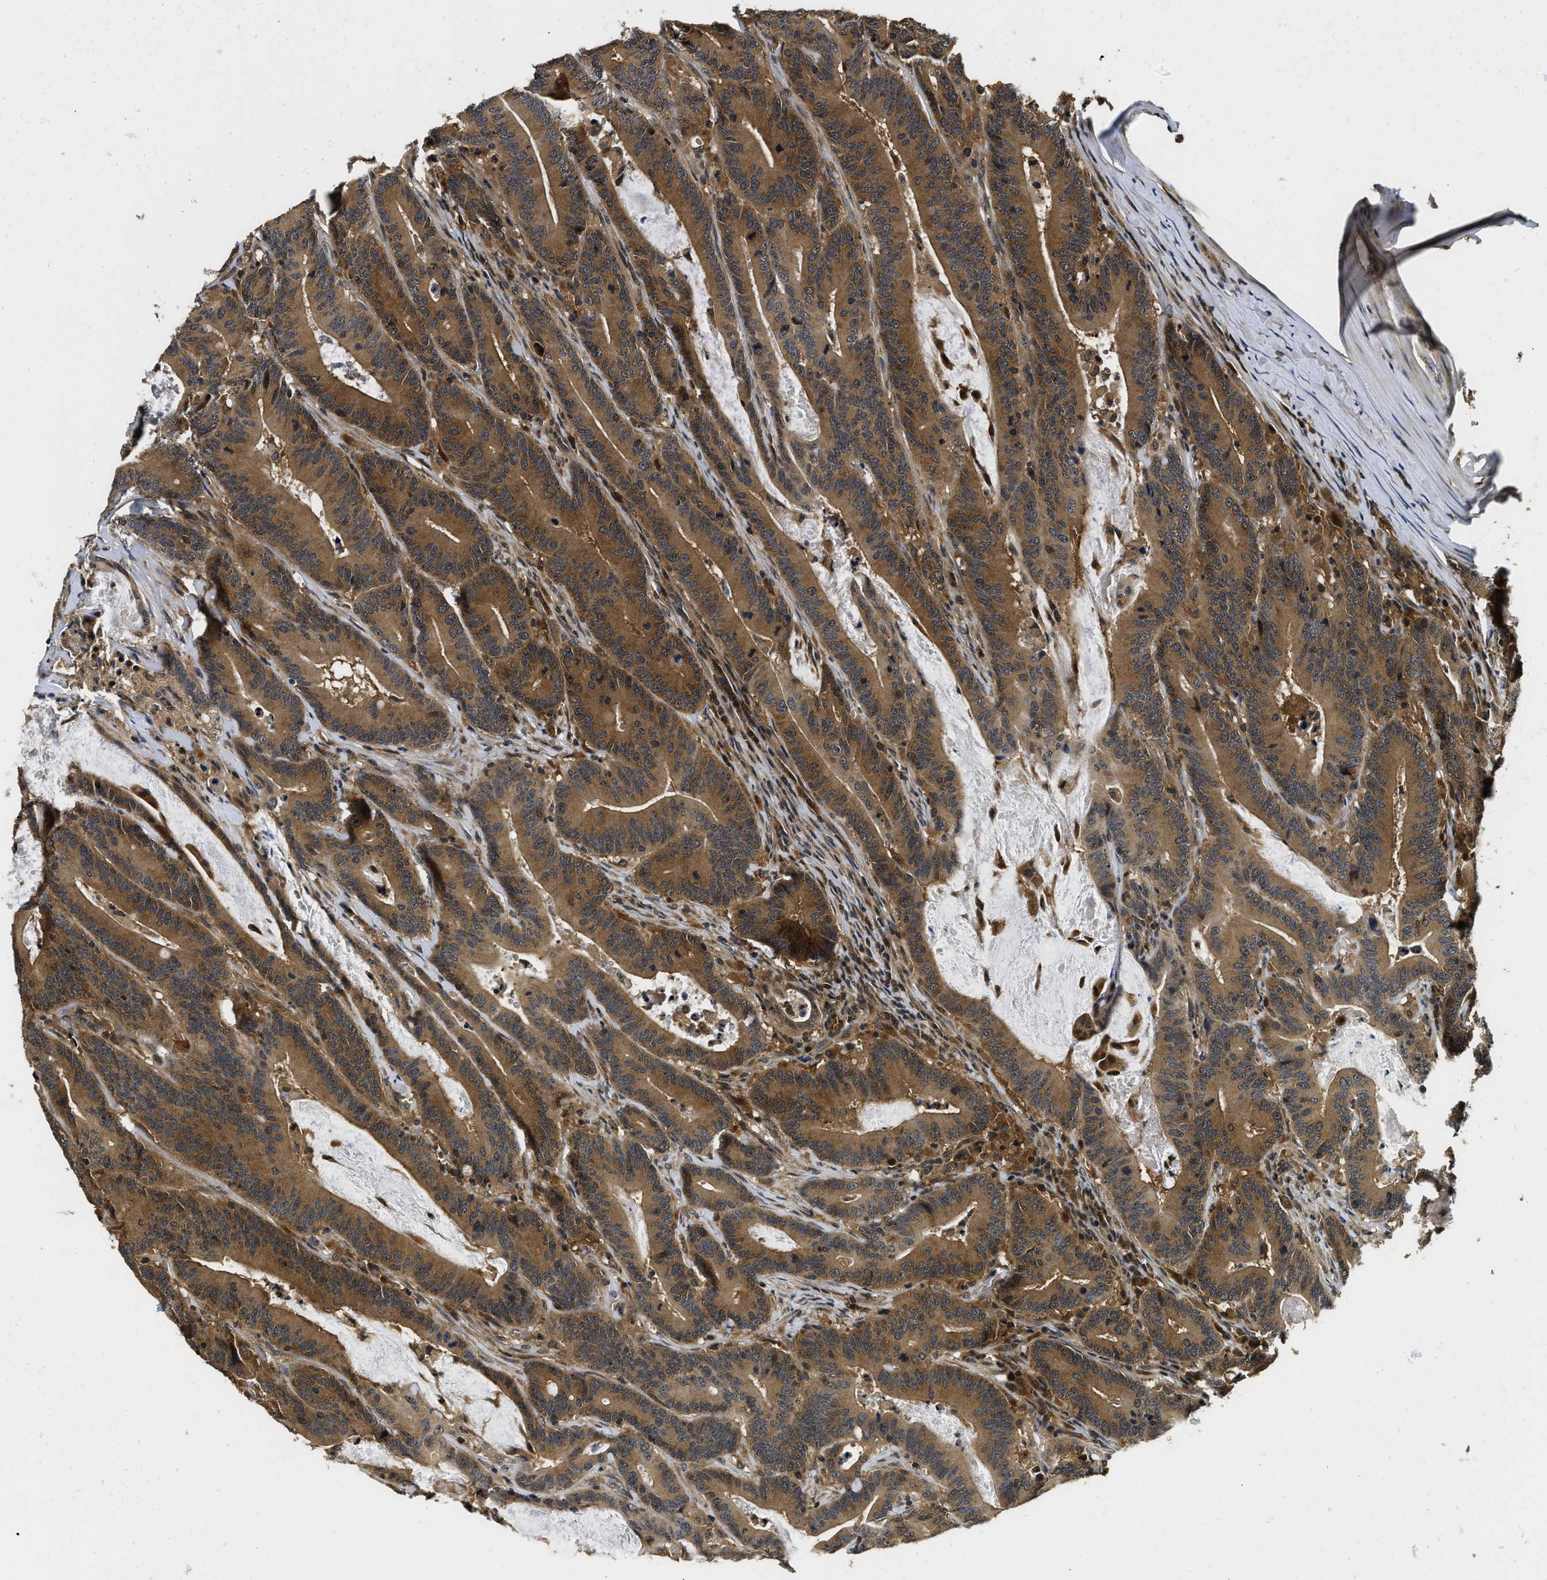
{"staining": {"intensity": "strong", "quantity": ">75%", "location": "cytoplasmic/membranous"}, "tissue": "colorectal cancer", "cell_type": "Tumor cells", "image_type": "cancer", "snomed": [{"axis": "morphology", "description": "Adenocarcinoma, NOS"}, {"axis": "topography", "description": "Colon"}], "caption": "An image showing strong cytoplasmic/membranous staining in about >75% of tumor cells in colorectal cancer, as visualized by brown immunohistochemical staining.", "gene": "ADSL", "patient": {"sex": "female", "age": 66}}